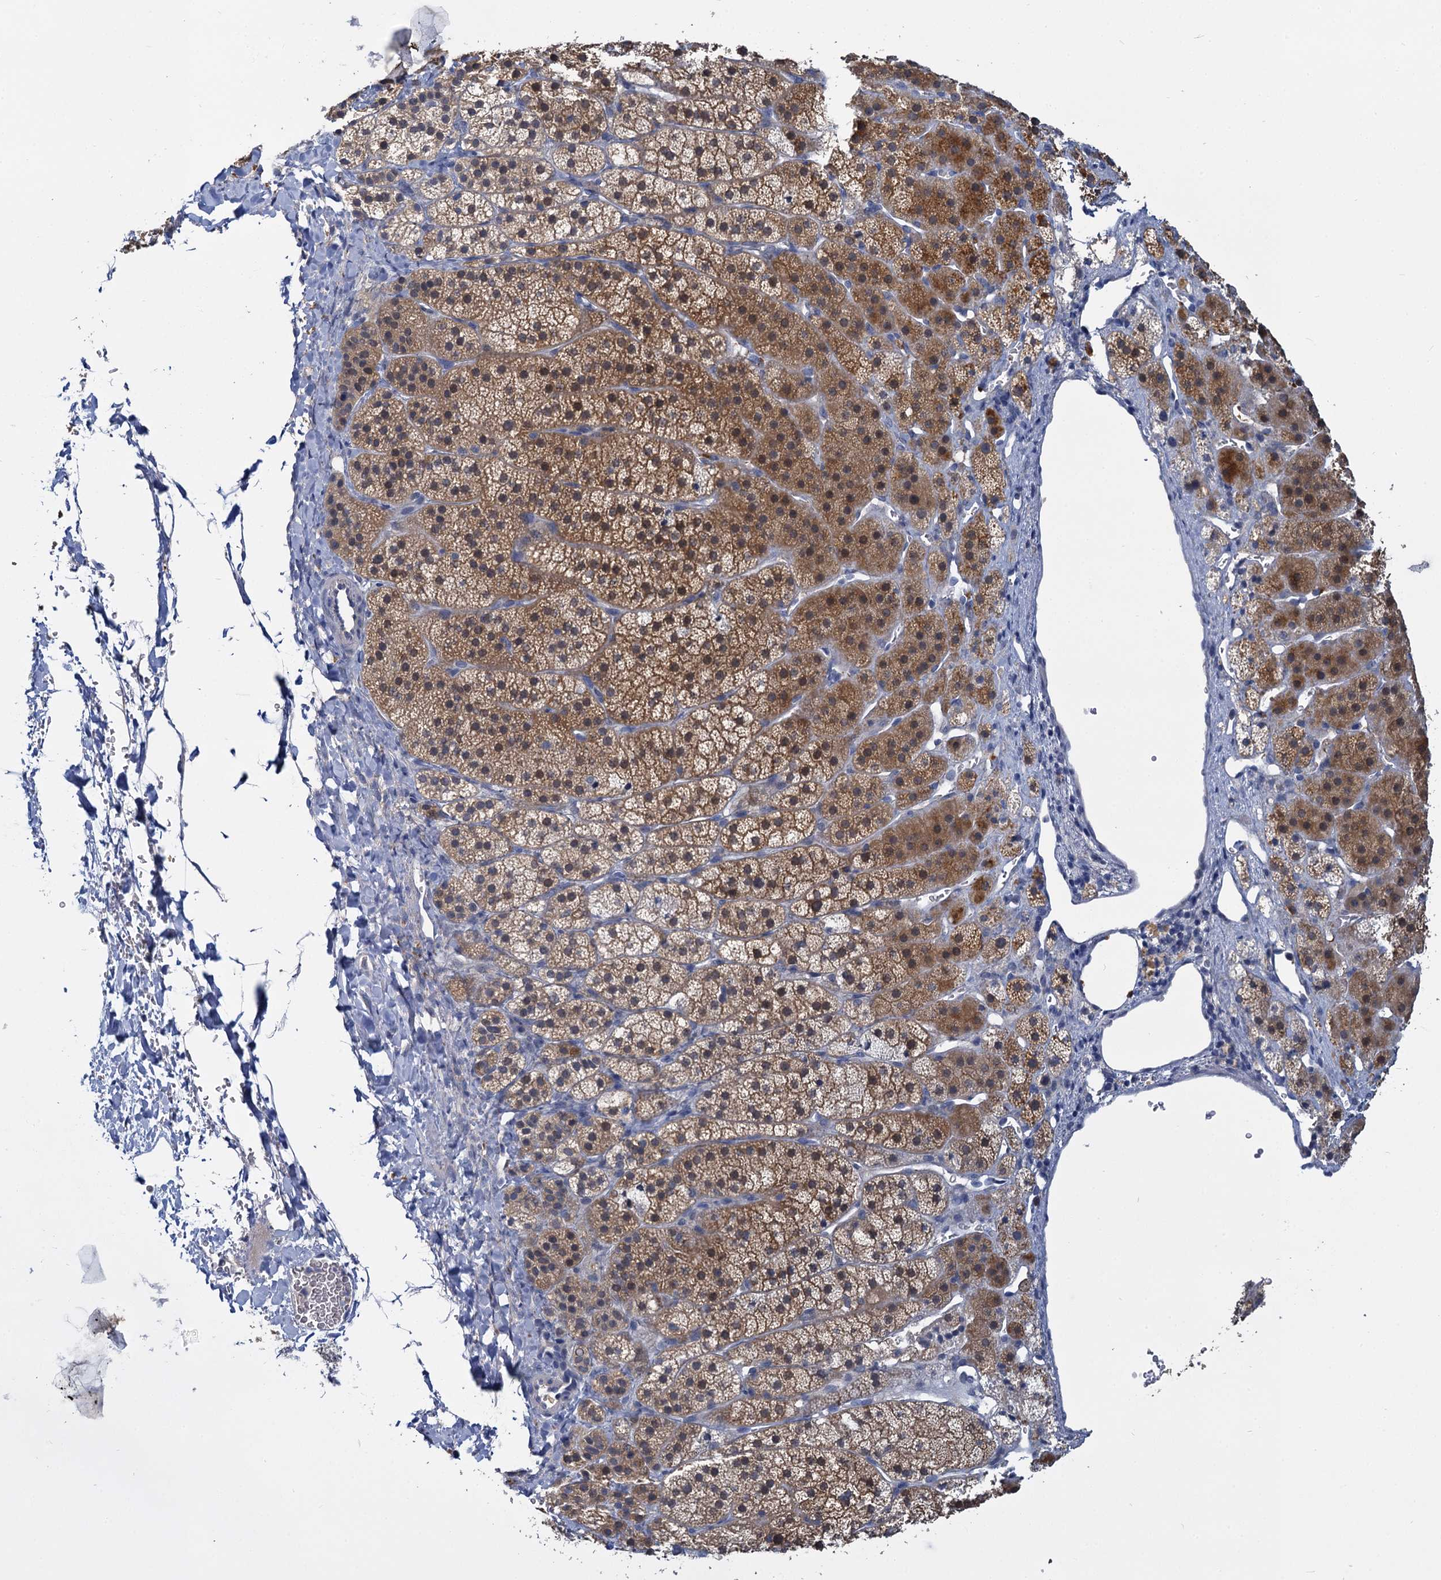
{"staining": {"intensity": "moderate", "quantity": "25%-75%", "location": "cytoplasmic/membranous"}, "tissue": "adrenal gland", "cell_type": "Glandular cells", "image_type": "normal", "snomed": [{"axis": "morphology", "description": "Normal tissue, NOS"}, {"axis": "topography", "description": "Adrenal gland"}], "caption": "This is an image of immunohistochemistry staining of unremarkable adrenal gland, which shows moderate staining in the cytoplasmic/membranous of glandular cells.", "gene": "ANKRD42", "patient": {"sex": "female", "age": 44}}